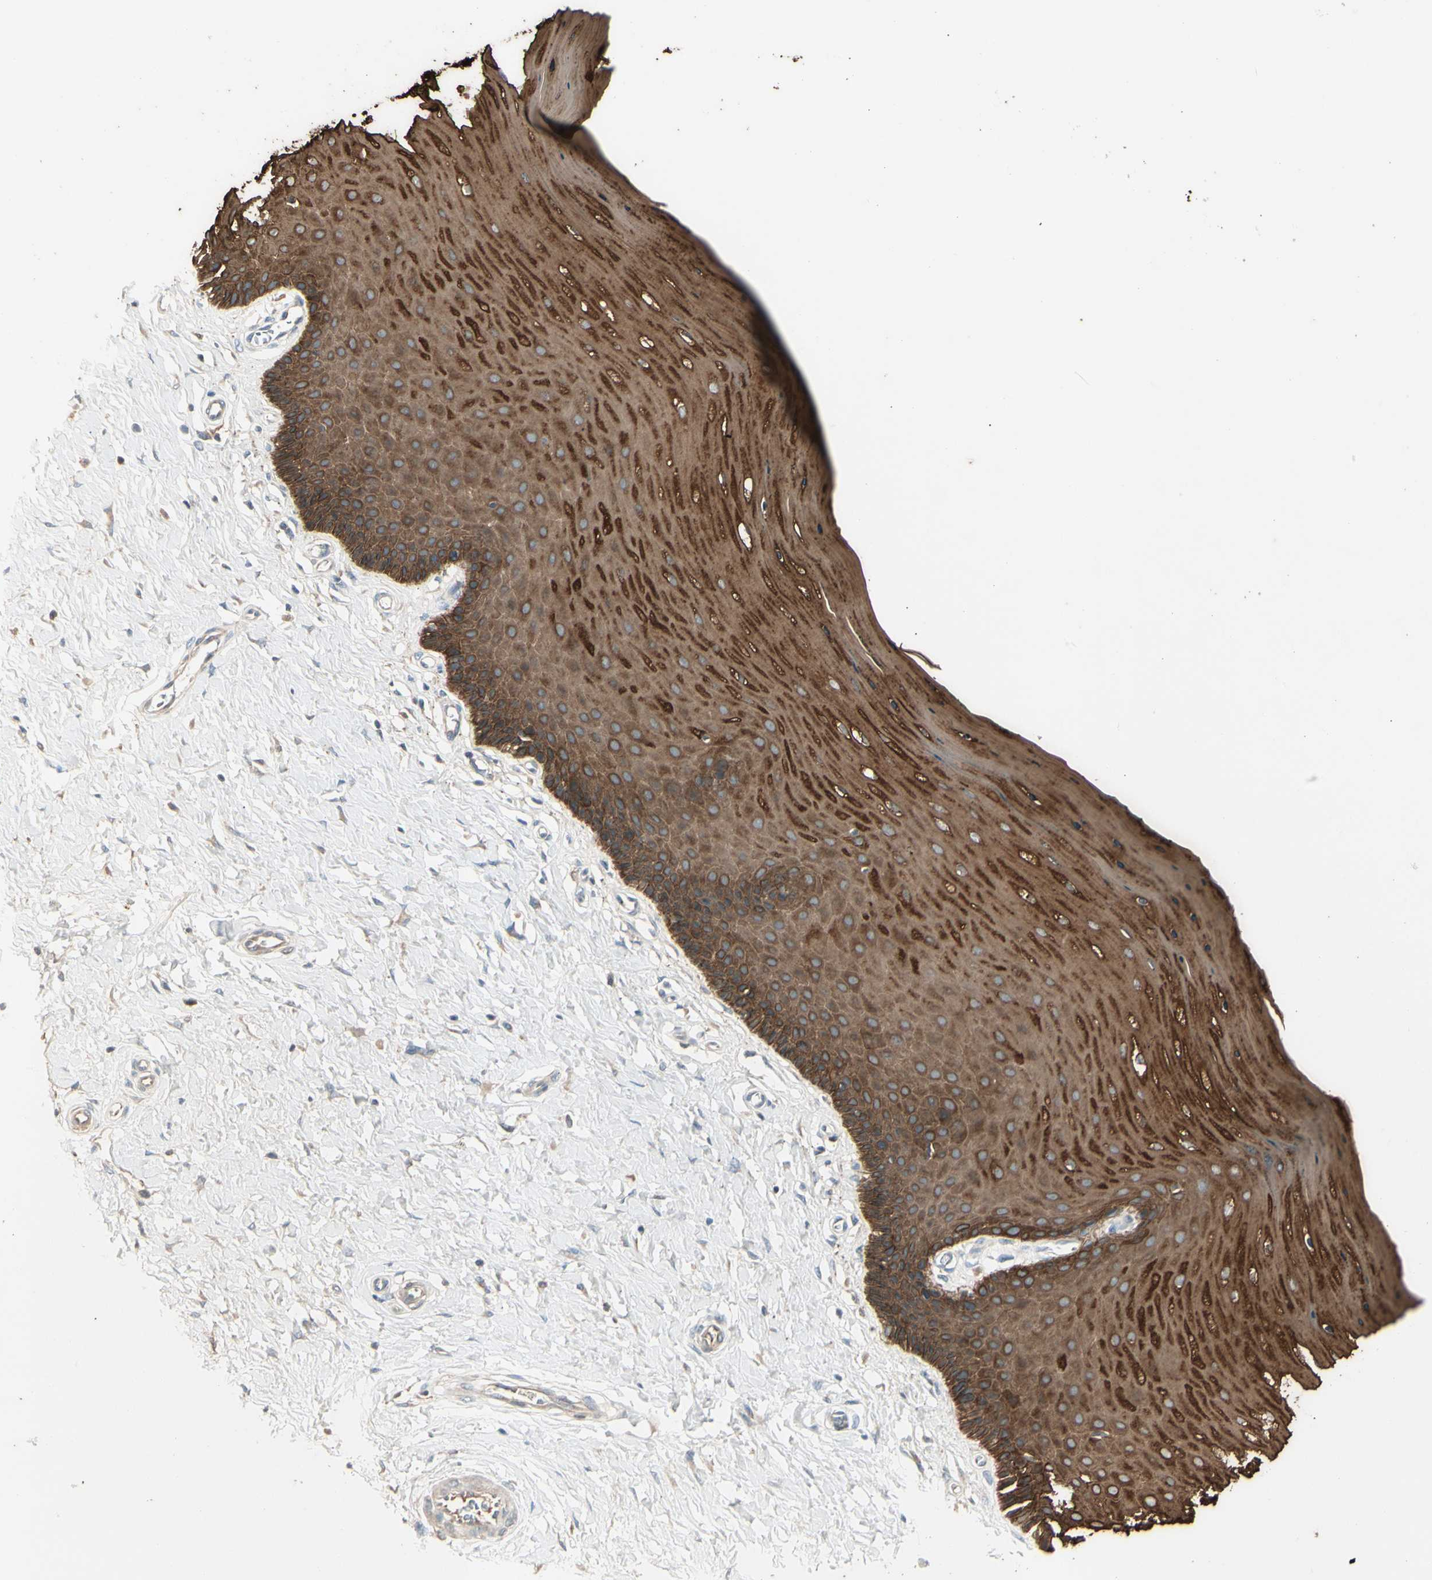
{"staining": {"intensity": "strong", "quantity": ">75%", "location": "cytoplasmic/membranous"}, "tissue": "cervix", "cell_type": "Glandular cells", "image_type": "normal", "snomed": [{"axis": "morphology", "description": "Normal tissue, NOS"}, {"axis": "topography", "description": "Cervix"}], "caption": "The immunohistochemical stain labels strong cytoplasmic/membranous expression in glandular cells of benign cervix. The staining was performed using DAB (3,3'-diaminobenzidine), with brown indicating positive protein expression. Nuclei are stained blue with hematoxylin.", "gene": "SKIL", "patient": {"sex": "female", "age": 55}}